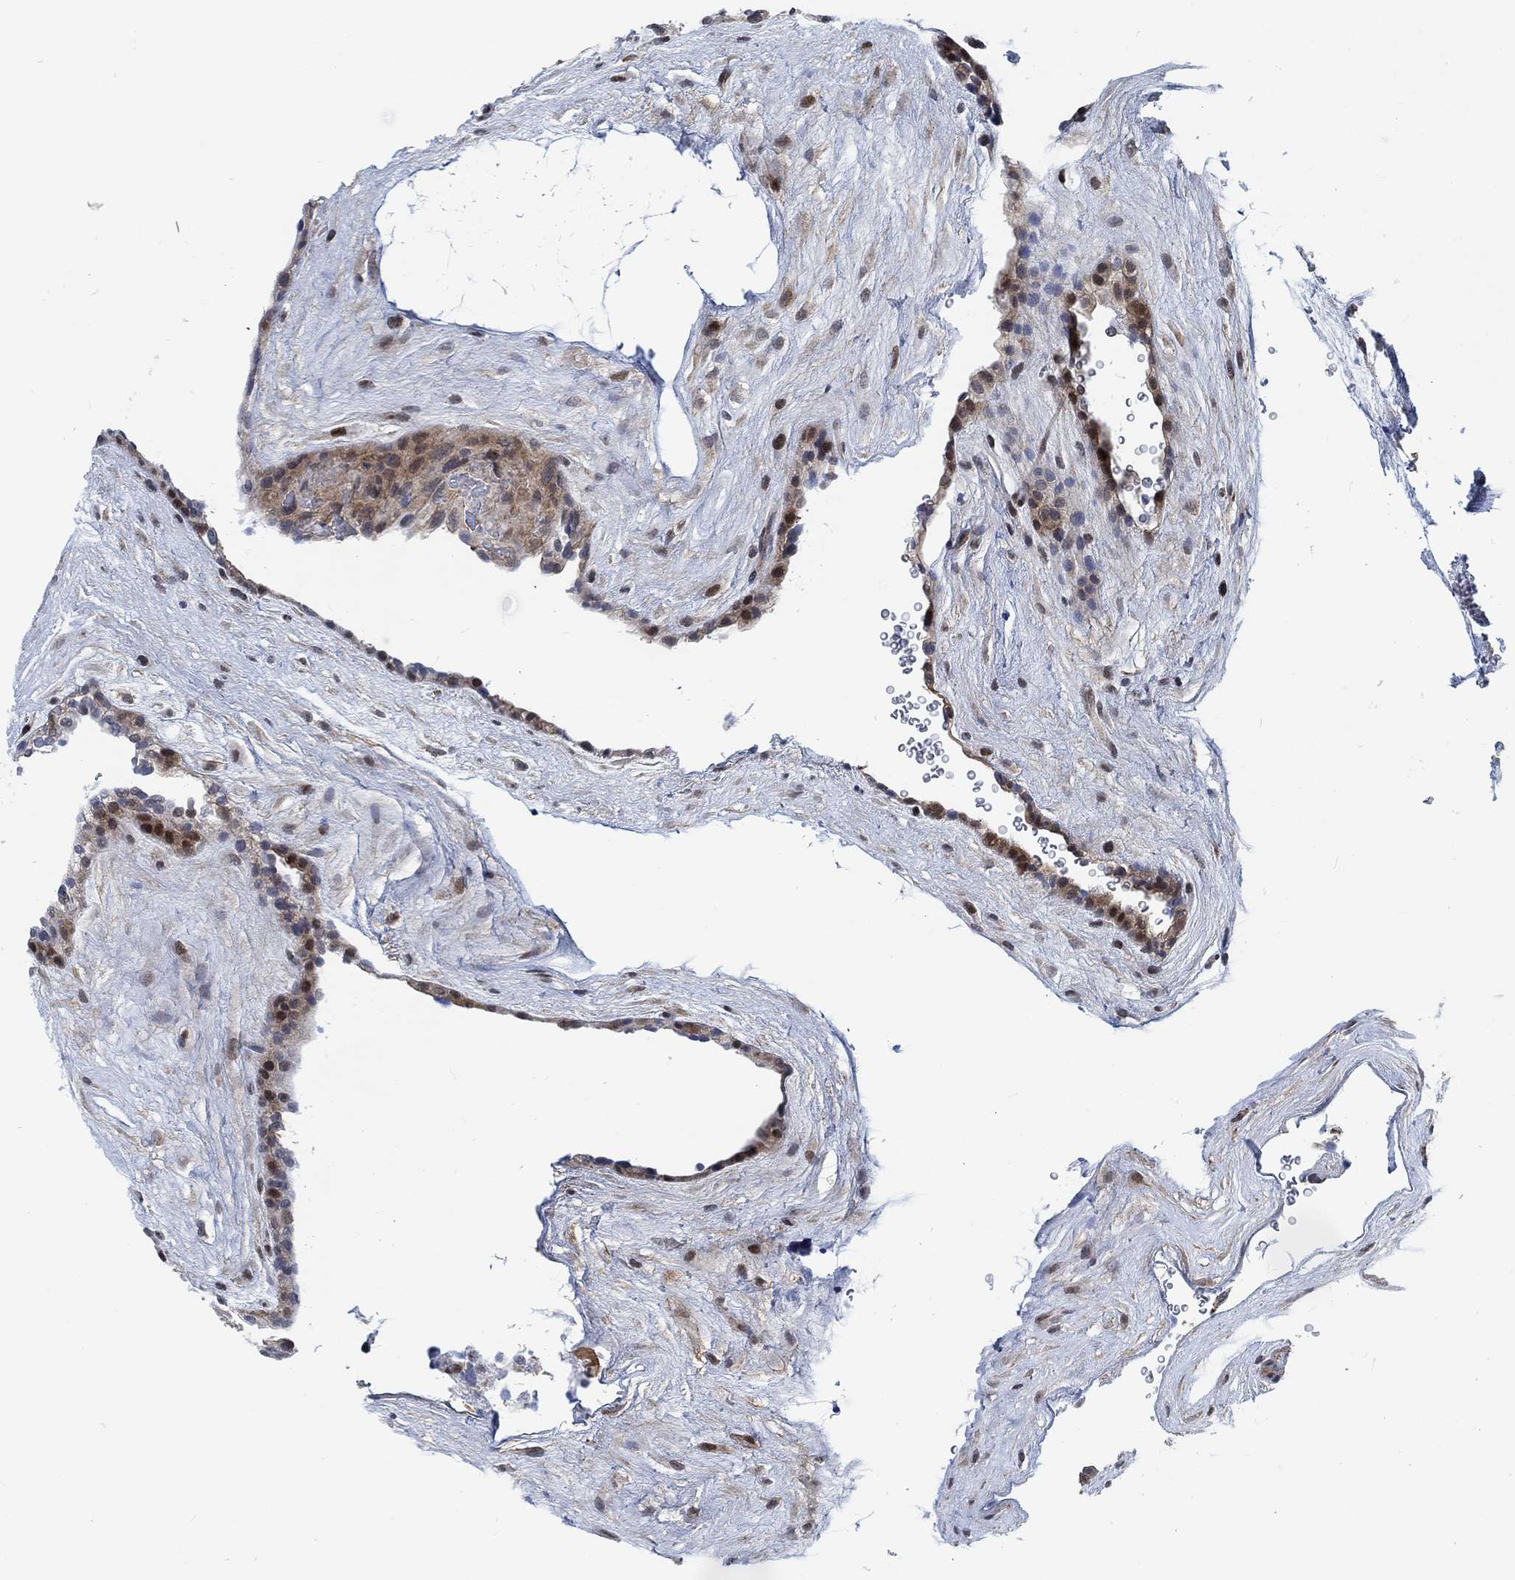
{"staining": {"intensity": "moderate", "quantity": "<25%", "location": "nuclear"}, "tissue": "placenta", "cell_type": "Decidual cells", "image_type": "normal", "snomed": [{"axis": "morphology", "description": "Normal tissue, NOS"}, {"axis": "topography", "description": "Placenta"}], "caption": "Placenta stained for a protein displays moderate nuclear positivity in decidual cells. The staining is performed using DAB (3,3'-diaminobenzidine) brown chromogen to label protein expression. The nuclei are counter-stained blue using hematoxylin.", "gene": "KCNH8", "patient": {"sex": "female", "age": 19}}